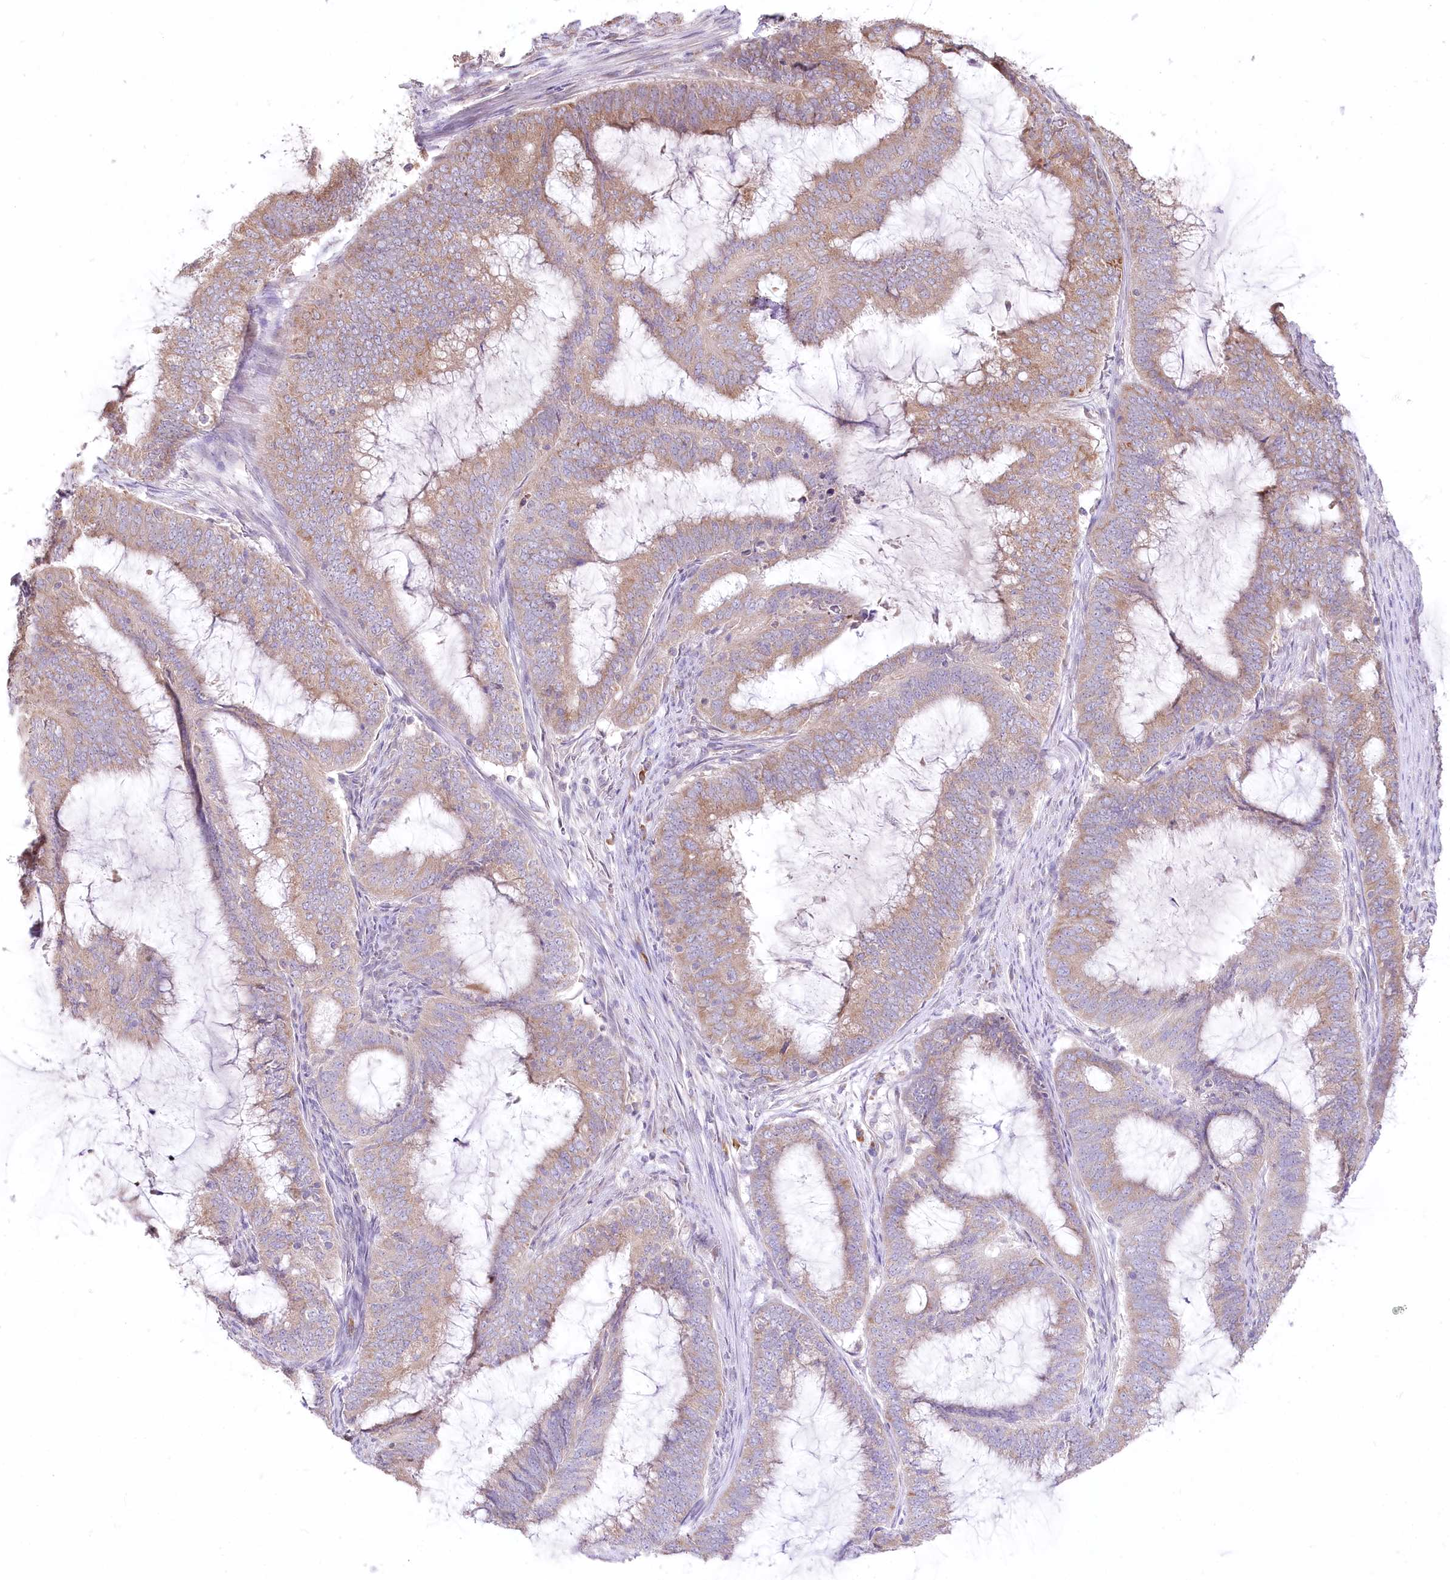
{"staining": {"intensity": "weak", "quantity": "25%-75%", "location": "cytoplasmic/membranous"}, "tissue": "endometrial cancer", "cell_type": "Tumor cells", "image_type": "cancer", "snomed": [{"axis": "morphology", "description": "Adenocarcinoma, NOS"}, {"axis": "topography", "description": "Endometrium"}], "caption": "IHC histopathology image of neoplastic tissue: endometrial cancer stained using immunohistochemistry shows low levels of weak protein expression localized specifically in the cytoplasmic/membranous of tumor cells, appearing as a cytoplasmic/membranous brown color.", "gene": "STT3B", "patient": {"sex": "female", "age": 51}}